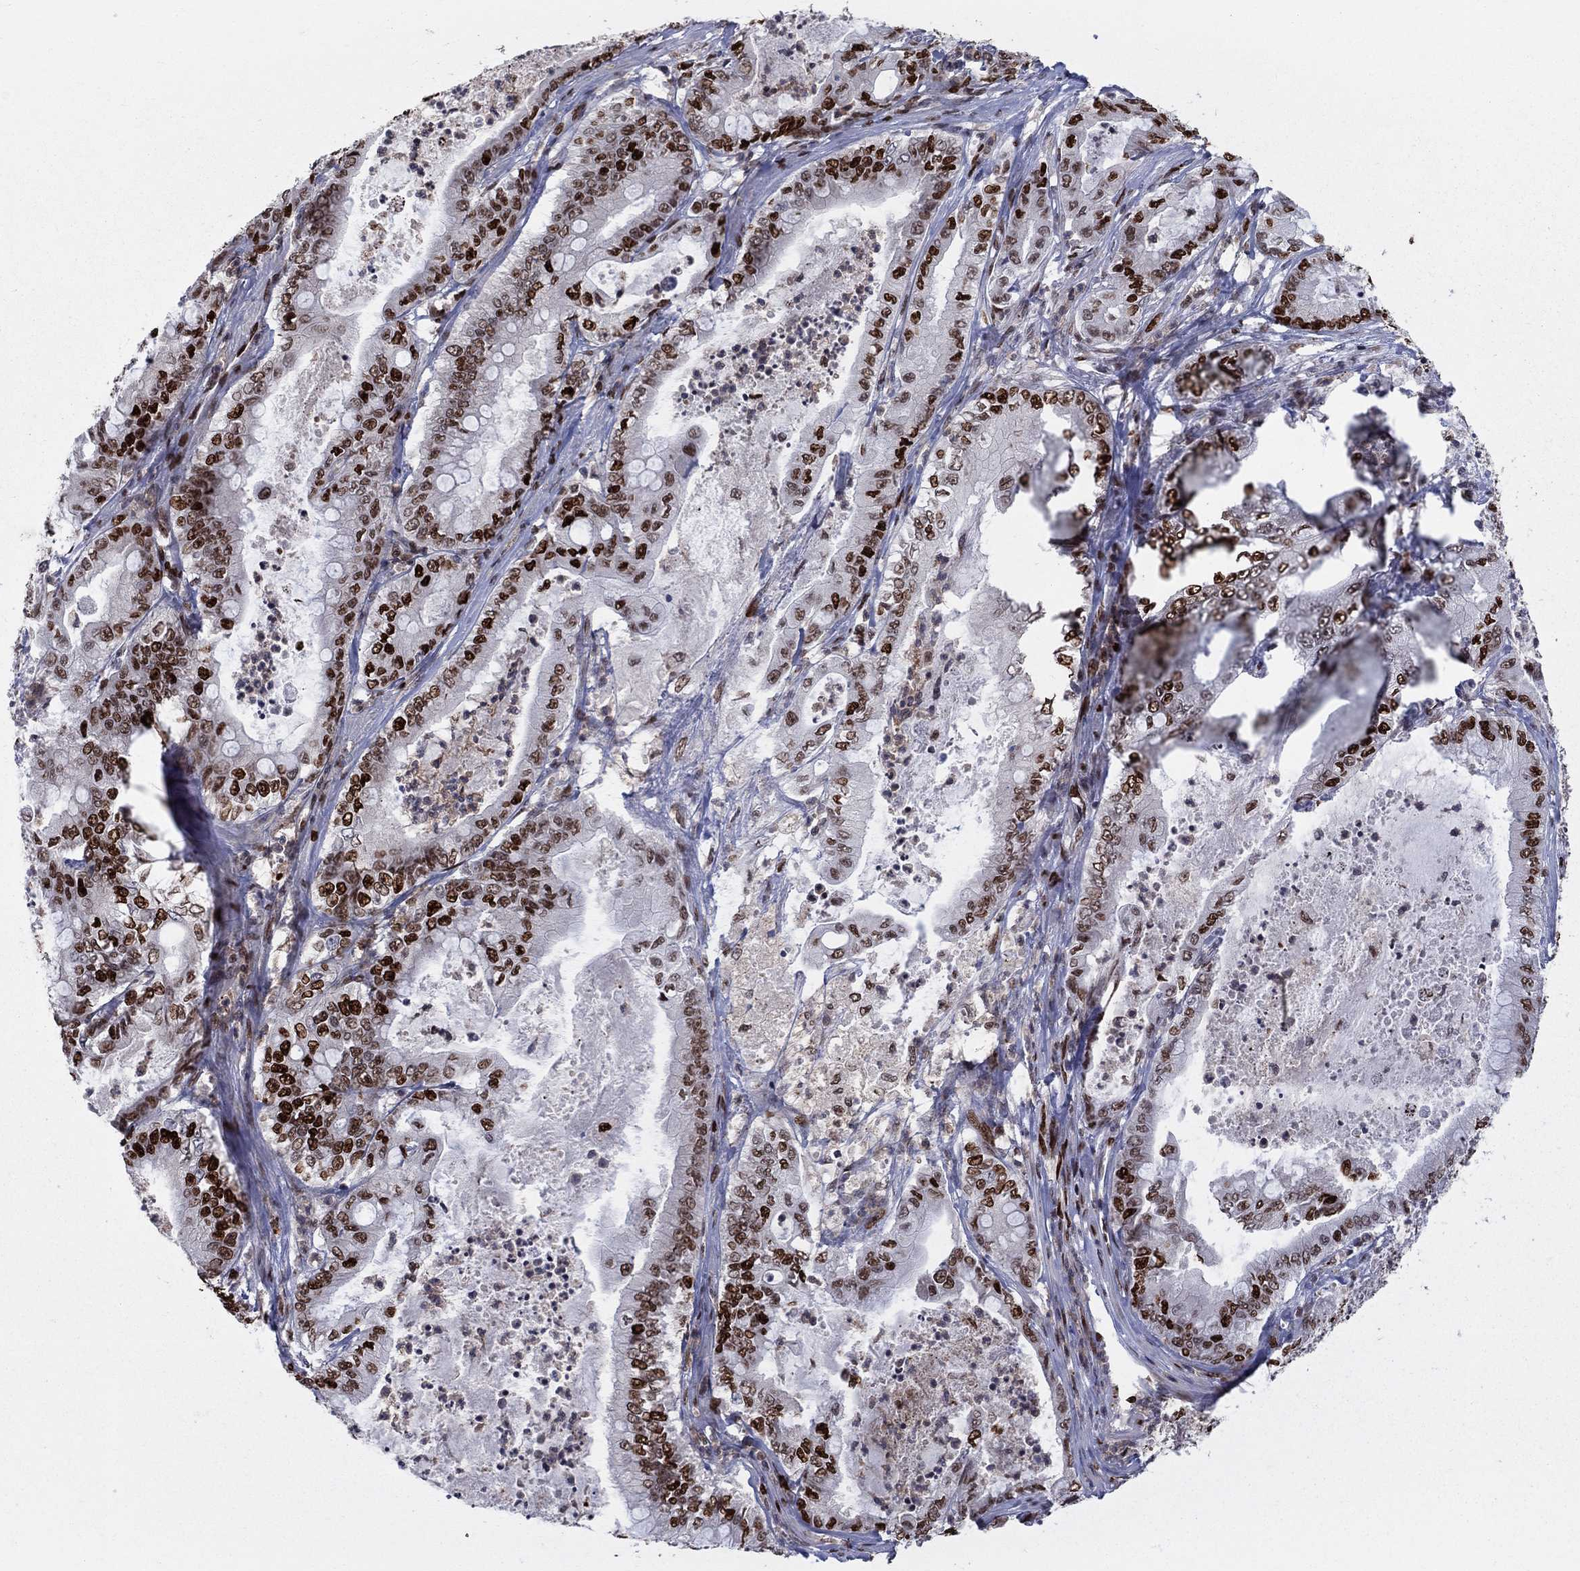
{"staining": {"intensity": "strong", "quantity": ">75%", "location": "nuclear"}, "tissue": "pancreatic cancer", "cell_type": "Tumor cells", "image_type": "cancer", "snomed": [{"axis": "morphology", "description": "Adenocarcinoma, NOS"}, {"axis": "topography", "description": "Pancreas"}], "caption": "Immunohistochemistry photomicrograph of neoplastic tissue: pancreatic cancer (adenocarcinoma) stained using IHC shows high levels of strong protein expression localized specifically in the nuclear of tumor cells, appearing as a nuclear brown color.", "gene": "ZNHIT3", "patient": {"sex": "male", "age": 71}}